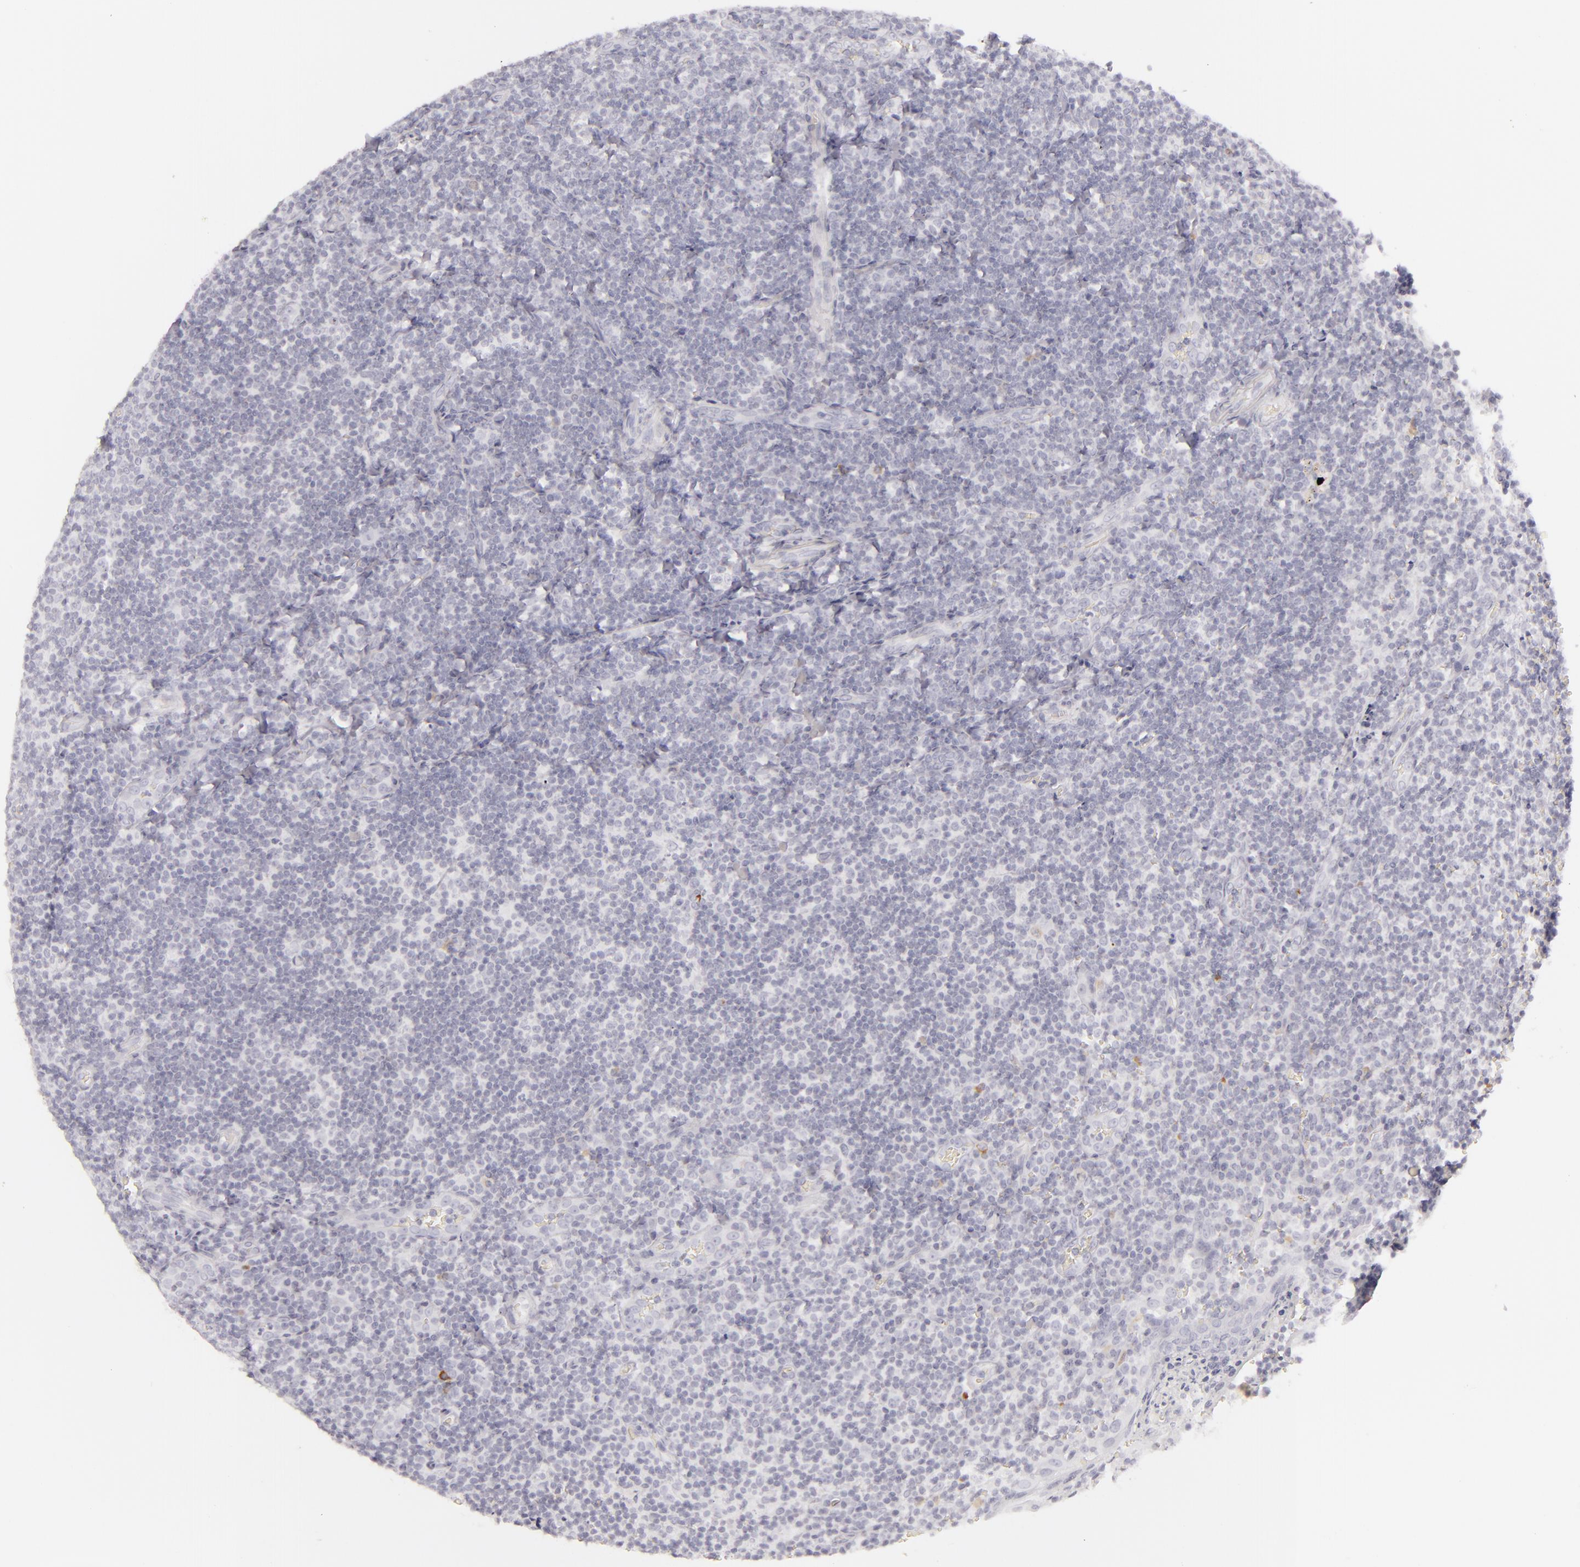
{"staining": {"intensity": "negative", "quantity": "none", "location": "none"}, "tissue": "tonsil", "cell_type": "Germinal center cells", "image_type": "normal", "snomed": [{"axis": "morphology", "description": "Normal tissue, NOS"}, {"axis": "topography", "description": "Tonsil"}], "caption": "Immunohistochemistry histopathology image of normal human tonsil stained for a protein (brown), which demonstrates no expression in germinal center cells.", "gene": "CDX2", "patient": {"sex": "male", "age": 20}}